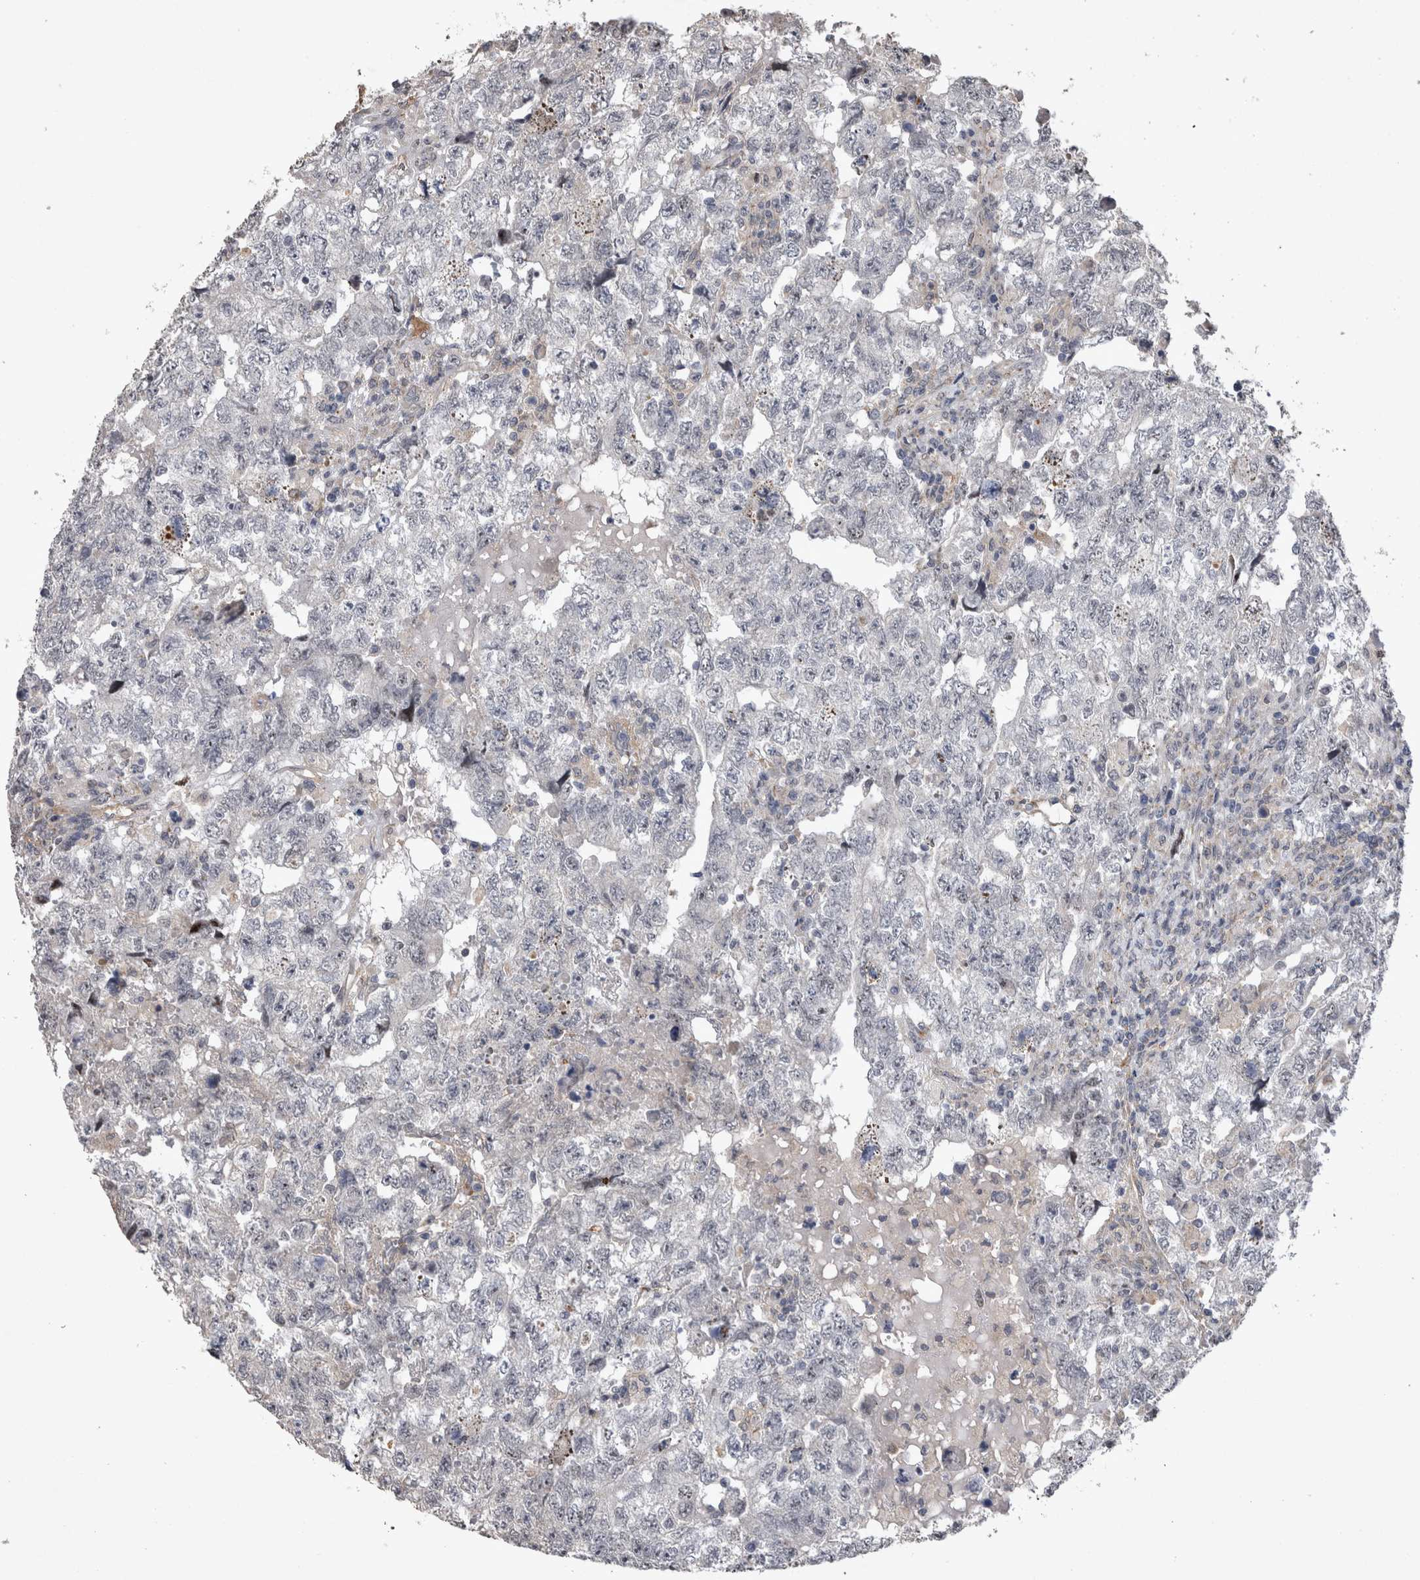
{"staining": {"intensity": "negative", "quantity": "none", "location": "none"}, "tissue": "testis cancer", "cell_type": "Tumor cells", "image_type": "cancer", "snomed": [{"axis": "morphology", "description": "Carcinoma, Embryonal, NOS"}, {"axis": "topography", "description": "Testis"}], "caption": "Immunohistochemistry photomicrograph of human testis embryonal carcinoma stained for a protein (brown), which exhibits no expression in tumor cells.", "gene": "IFI44", "patient": {"sex": "male", "age": 36}}